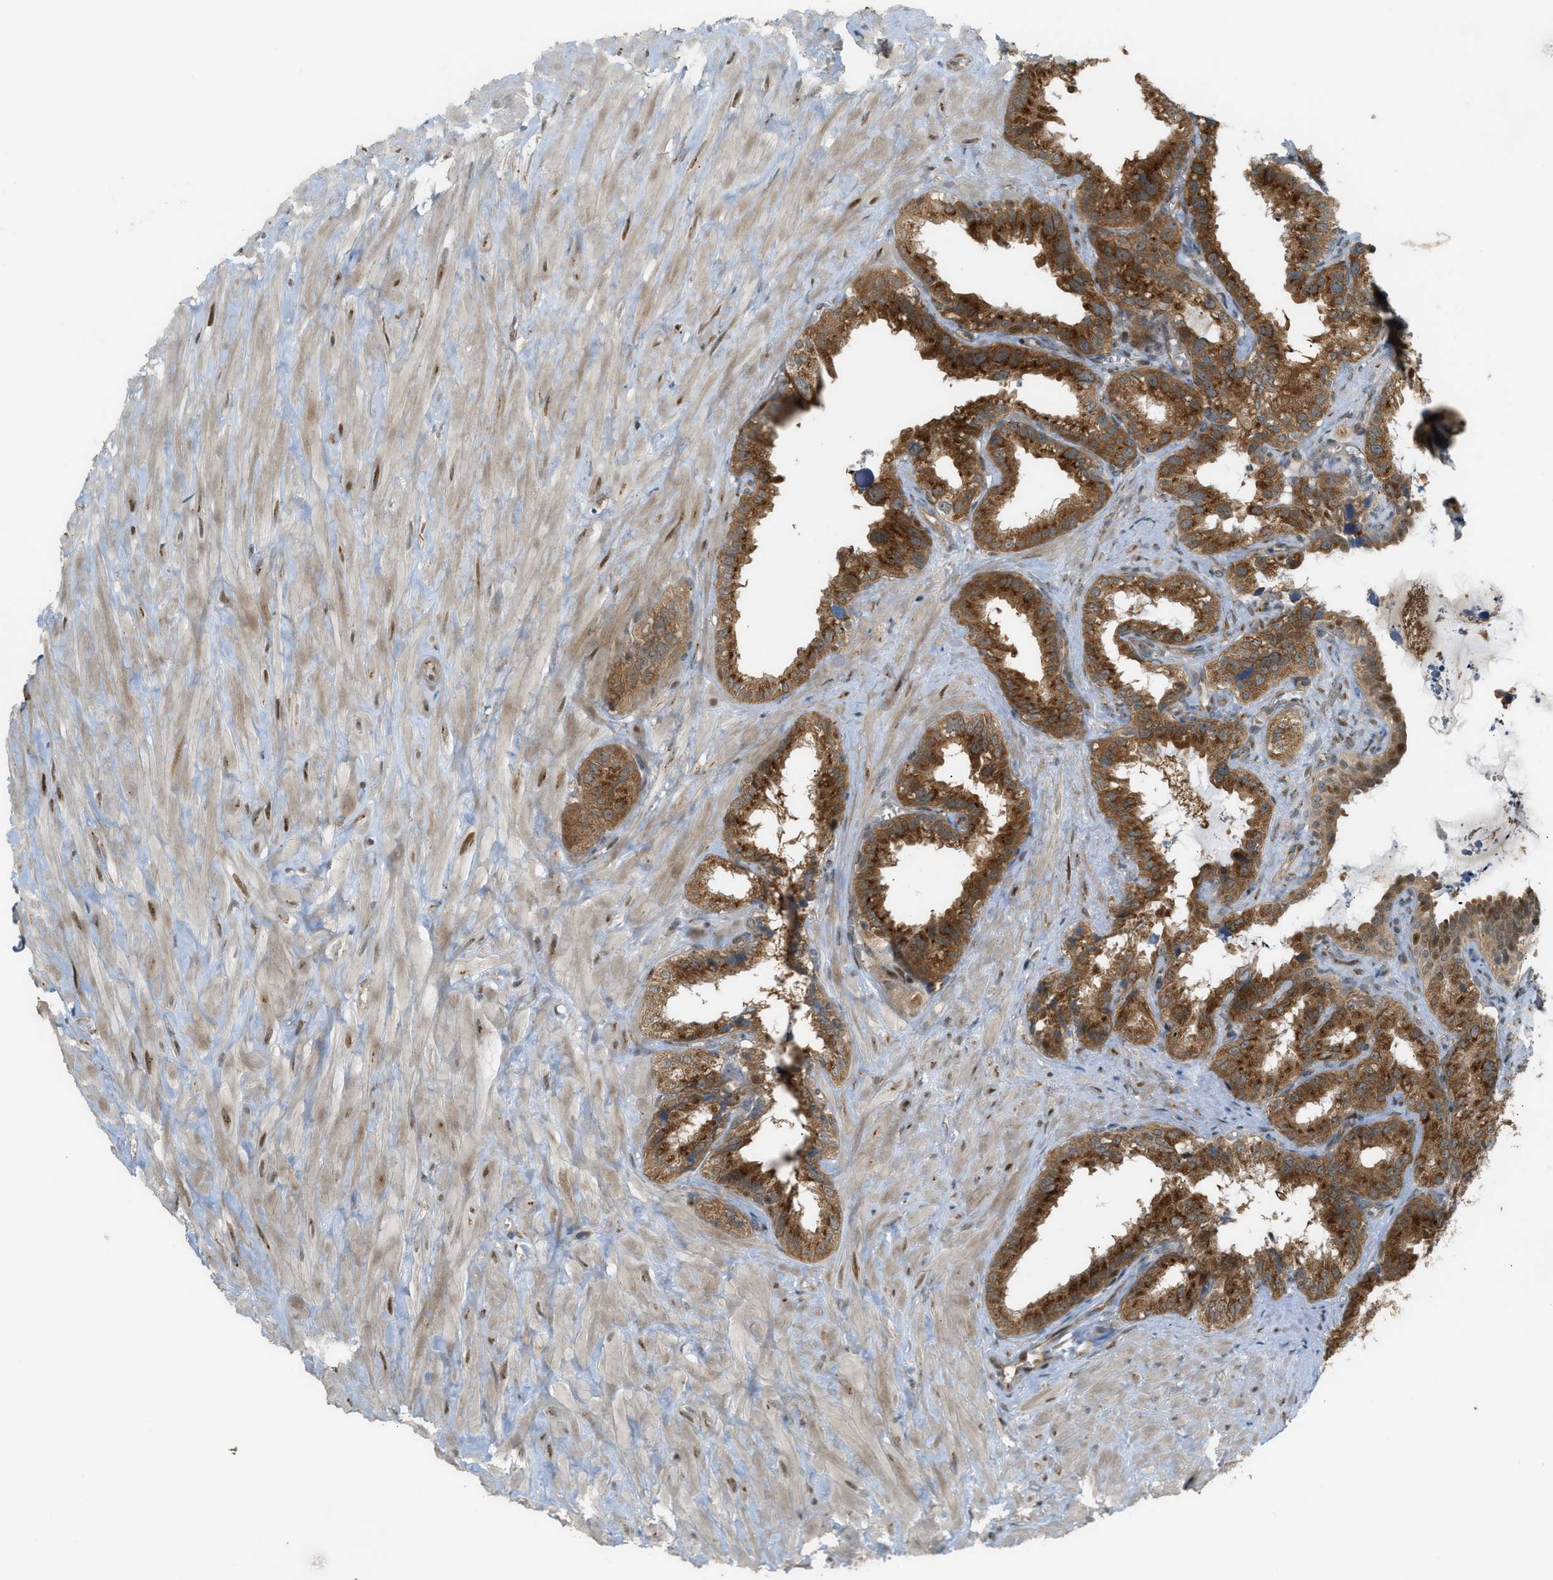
{"staining": {"intensity": "strong", "quantity": ">75%", "location": "cytoplasmic/membranous"}, "tissue": "seminal vesicle", "cell_type": "Glandular cells", "image_type": "normal", "snomed": [{"axis": "morphology", "description": "Normal tissue, NOS"}, {"axis": "topography", "description": "Seminal veicle"}], "caption": "IHC (DAB) staining of benign seminal vesicle shows strong cytoplasmic/membranous protein positivity in about >75% of glandular cells.", "gene": "CCDC186", "patient": {"sex": "male", "age": 64}}